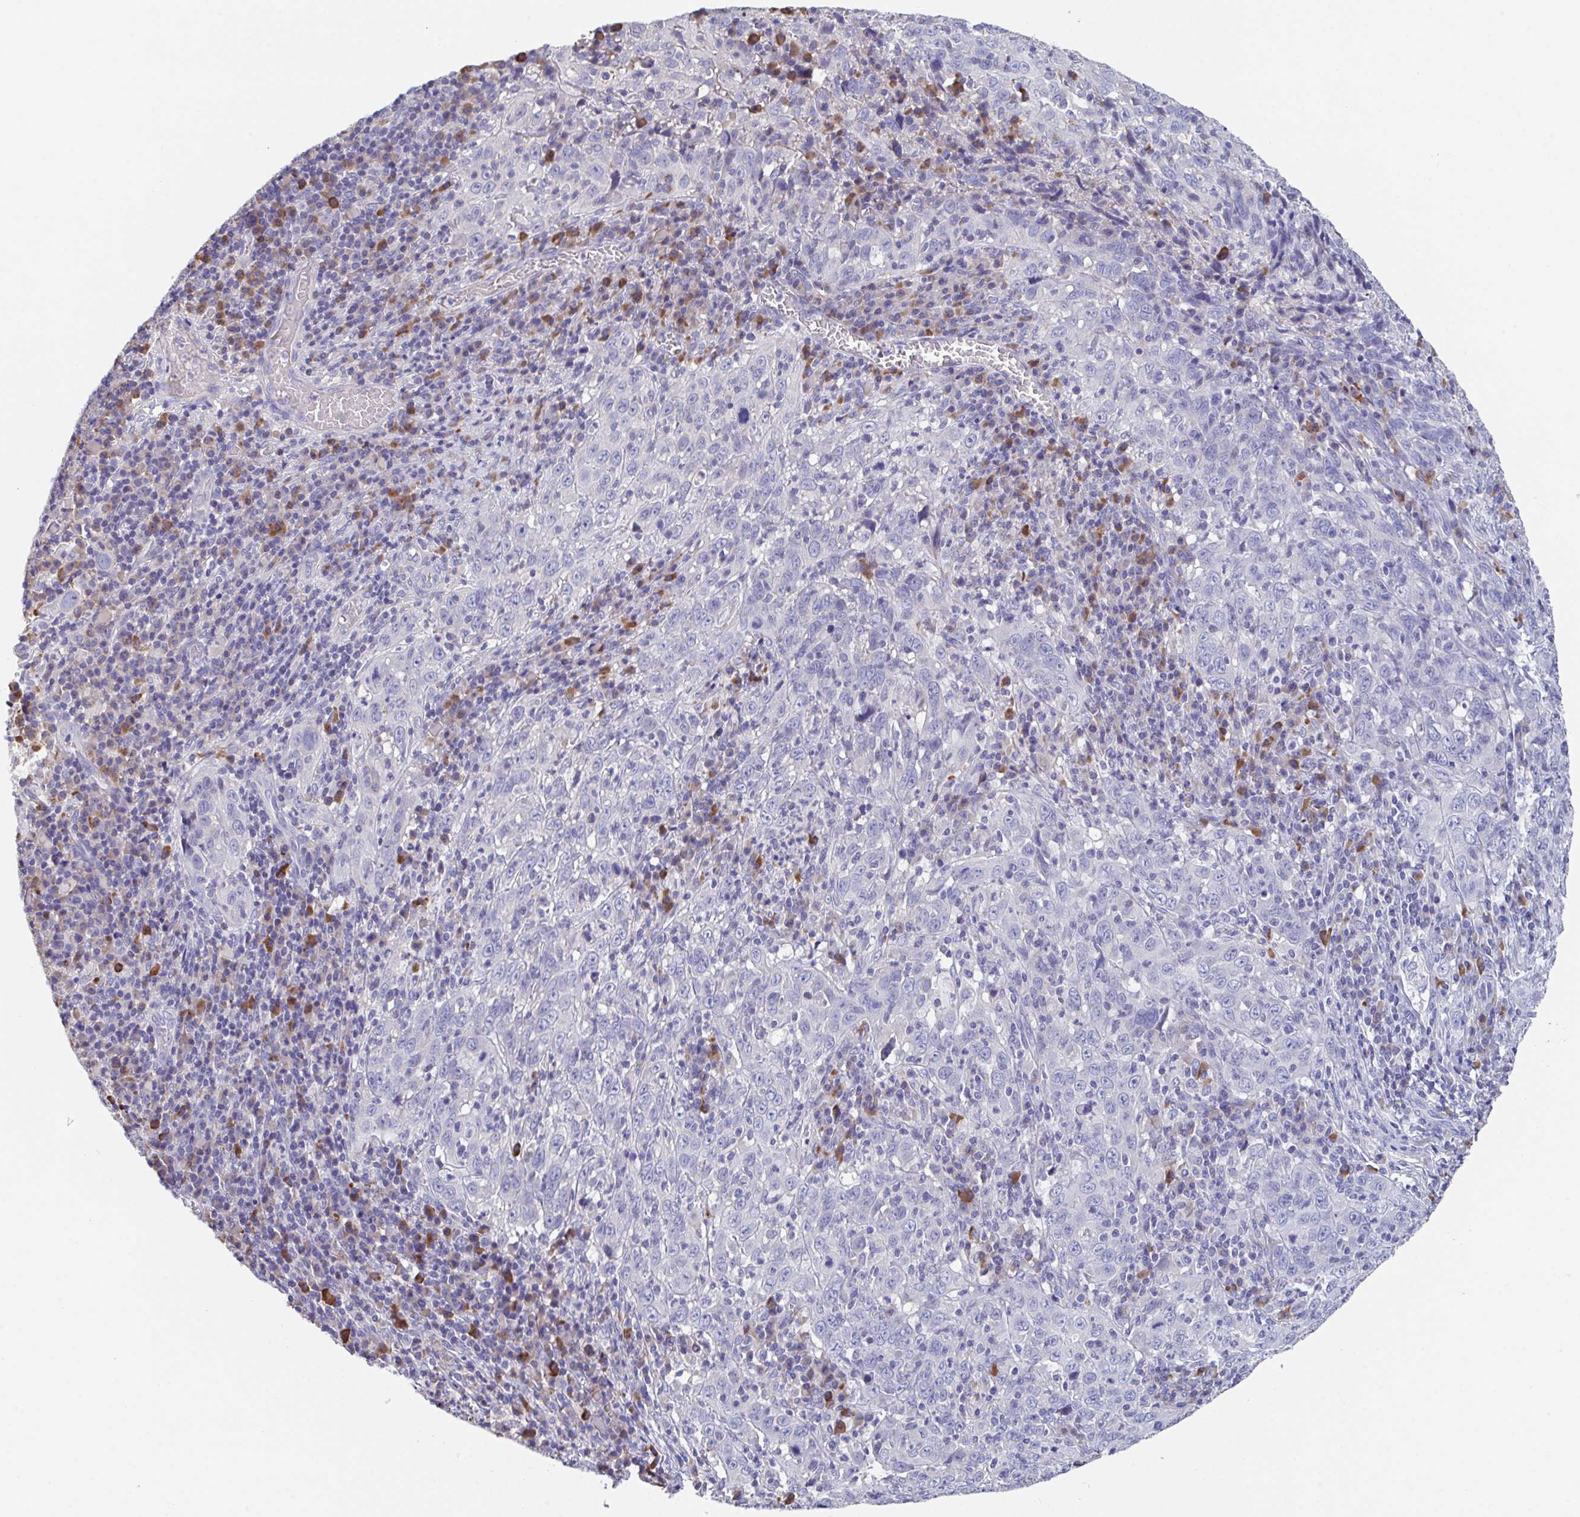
{"staining": {"intensity": "negative", "quantity": "none", "location": "none"}, "tissue": "cervical cancer", "cell_type": "Tumor cells", "image_type": "cancer", "snomed": [{"axis": "morphology", "description": "Squamous cell carcinoma, NOS"}, {"axis": "topography", "description": "Cervix"}], "caption": "This histopathology image is of cervical squamous cell carcinoma stained with immunohistochemistry (IHC) to label a protein in brown with the nuclei are counter-stained blue. There is no positivity in tumor cells.", "gene": "LRRC58", "patient": {"sex": "female", "age": 46}}